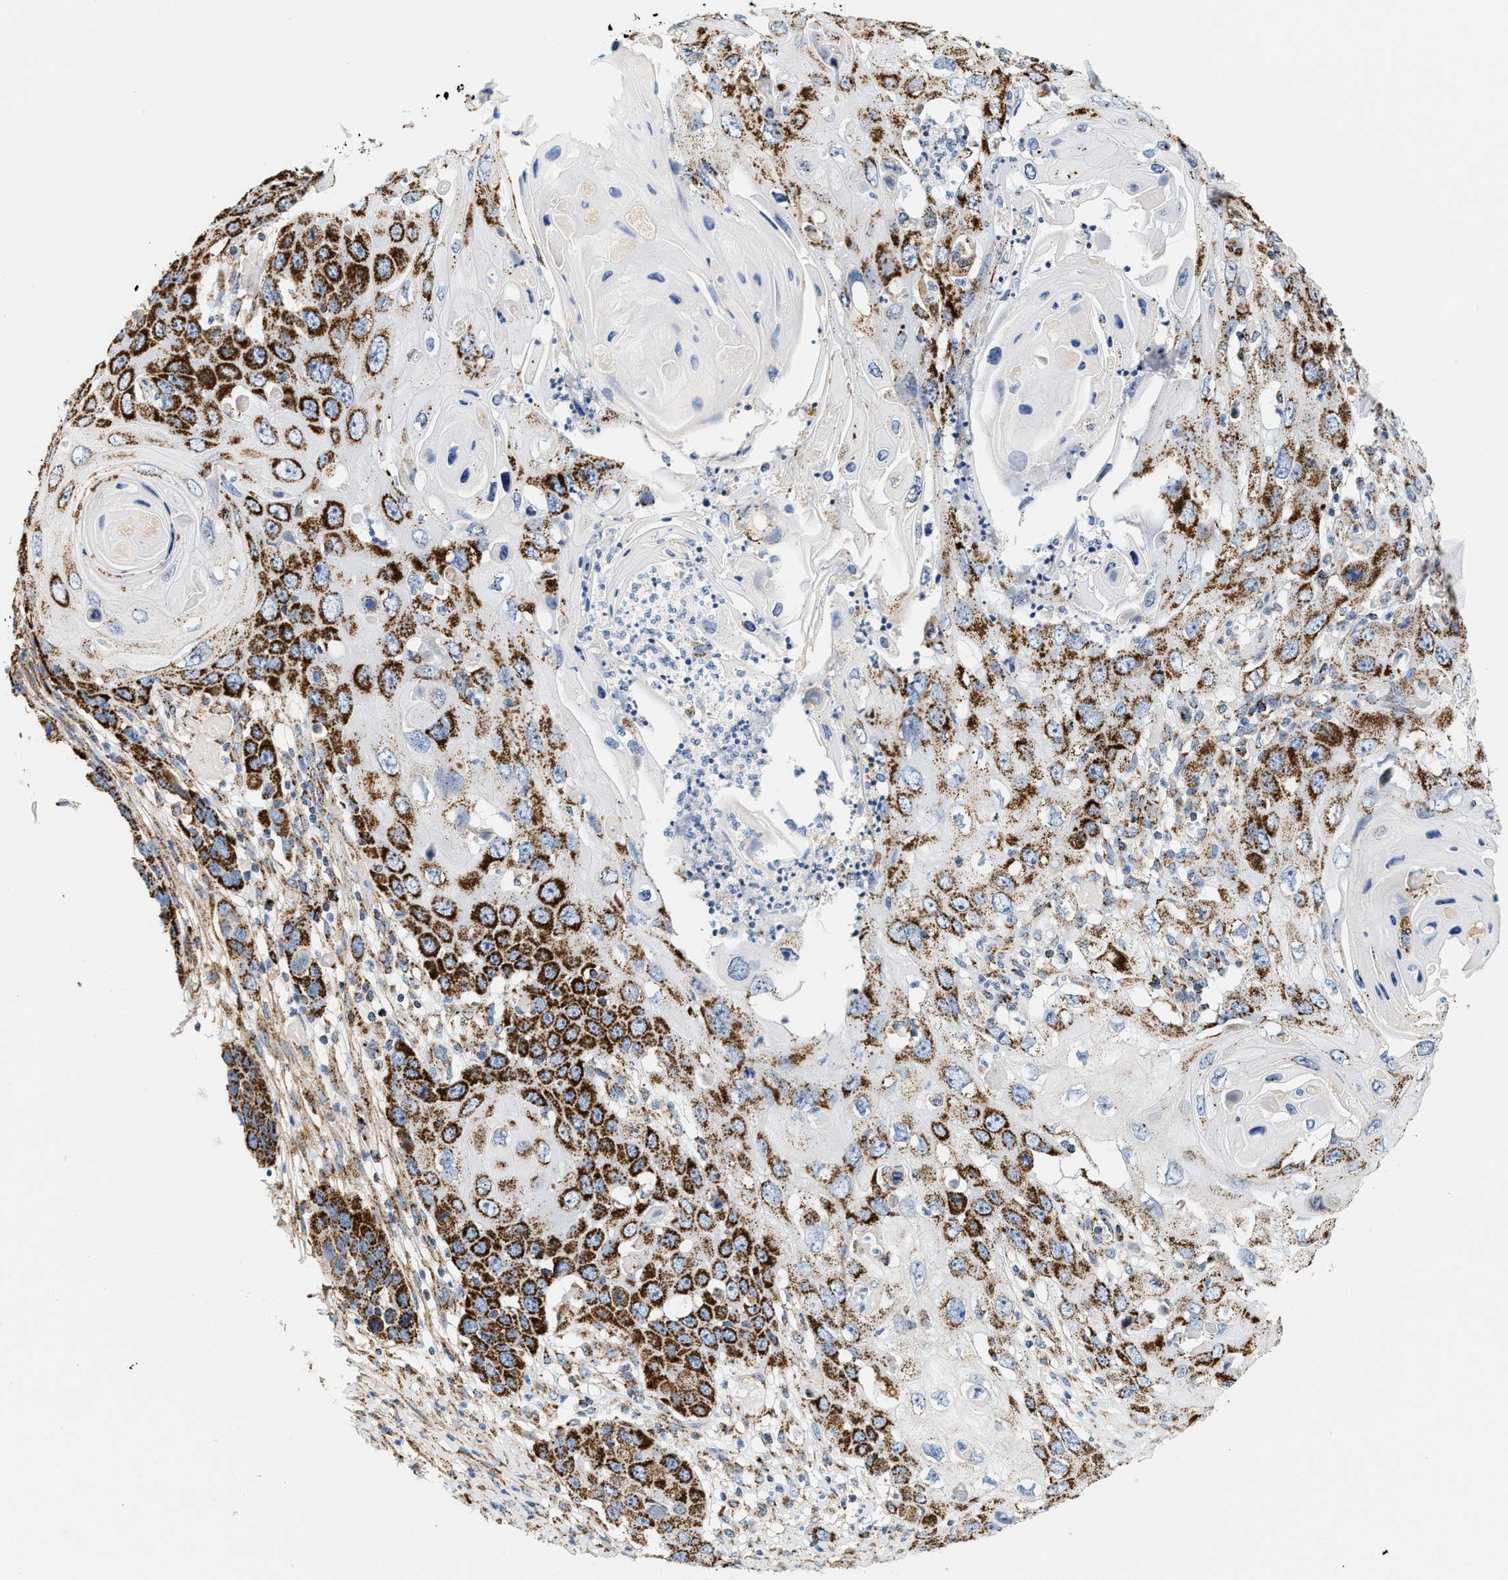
{"staining": {"intensity": "strong", "quantity": ">75%", "location": "cytoplasmic/membranous"}, "tissue": "skin cancer", "cell_type": "Tumor cells", "image_type": "cancer", "snomed": [{"axis": "morphology", "description": "Squamous cell carcinoma, NOS"}, {"axis": "topography", "description": "Skin"}], "caption": "Tumor cells demonstrate strong cytoplasmic/membranous expression in approximately >75% of cells in skin cancer.", "gene": "SHMT2", "patient": {"sex": "male", "age": 55}}